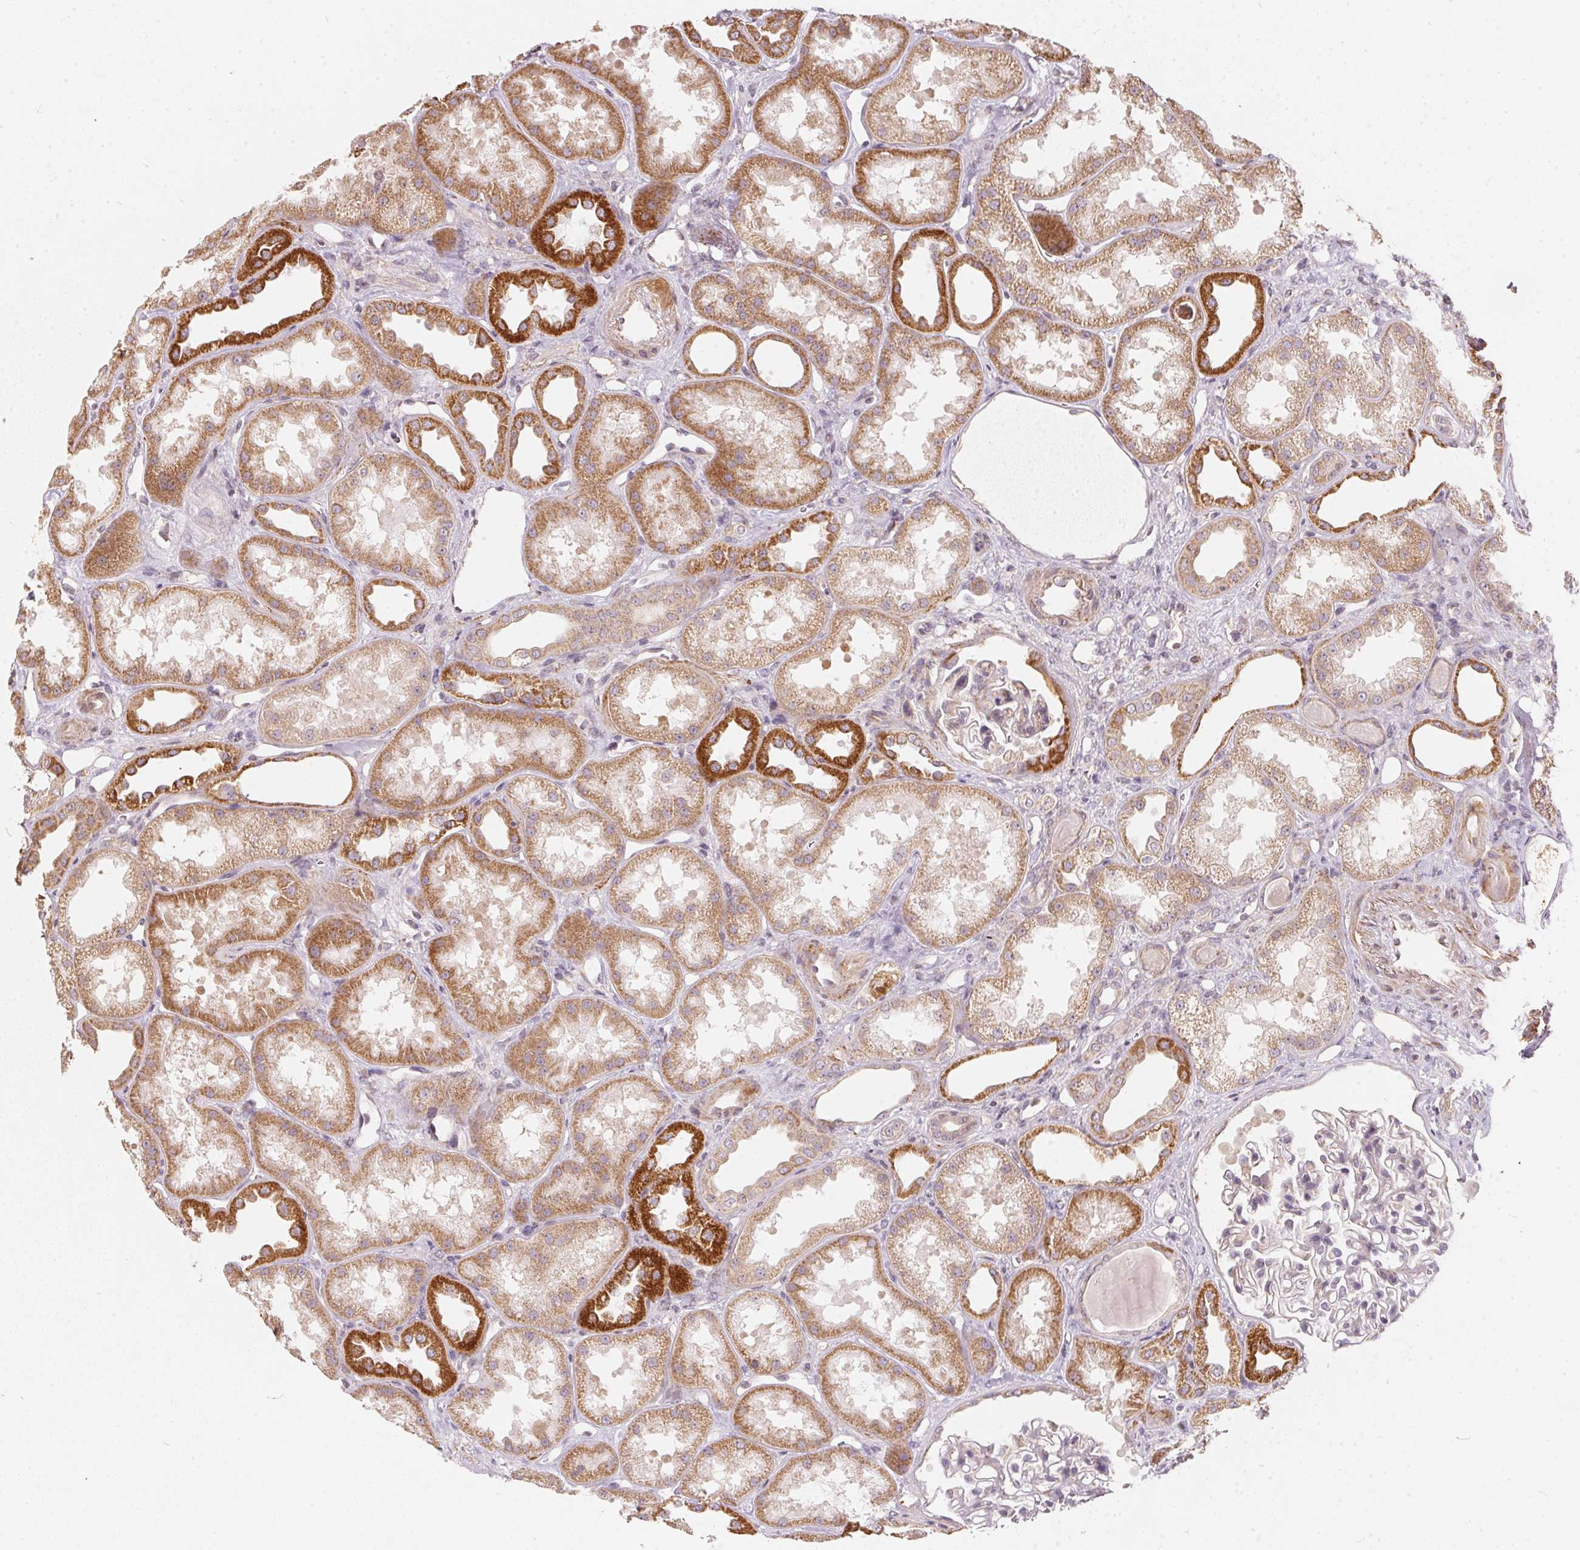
{"staining": {"intensity": "weak", "quantity": "<25%", "location": "cytoplasmic/membranous"}, "tissue": "kidney", "cell_type": "Cells in glomeruli", "image_type": "normal", "snomed": [{"axis": "morphology", "description": "Normal tissue, NOS"}, {"axis": "topography", "description": "Kidney"}], "caption": "Kidney stained for a protein using IHC shows no expression cells in glomeruli.", "gene": "VWA5B2", "patient": {"sex": "male", "age": 61}}